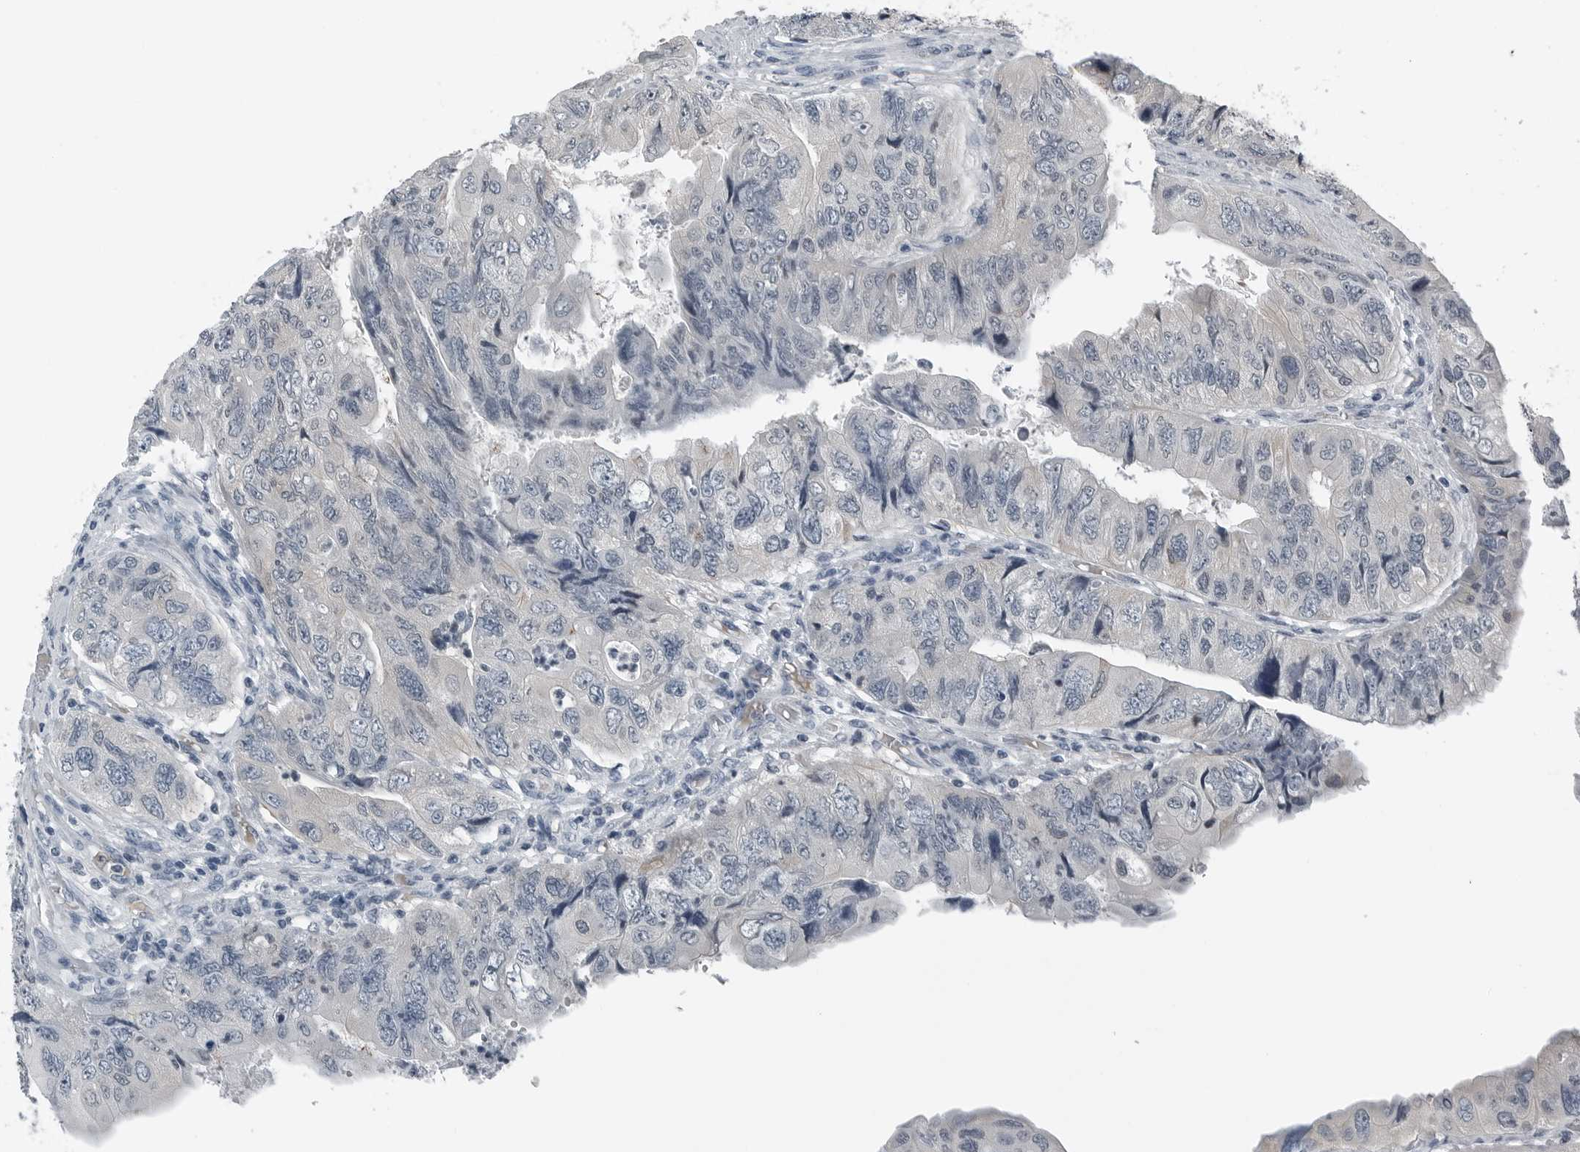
{"staining": {"intensity": "negative", "quantity": "none", "location": "none"}, "tissue": "colorectal cancer", "cell_type": "Tumor cells", "image_type": "cancer", "snomed": [{"axis": "morphology", "description": "Adenocarcinoma, NOS"}, {"axis": "topography", "description": "Rectum"}], "caption": "DAB immunohistochemical staining of human colorectal cancer (adenocarcinoma) demonstrates no significant positivity in tumor cells.", "gene": "SPINK1", "patient": {"sex": "male", "age": 63}}